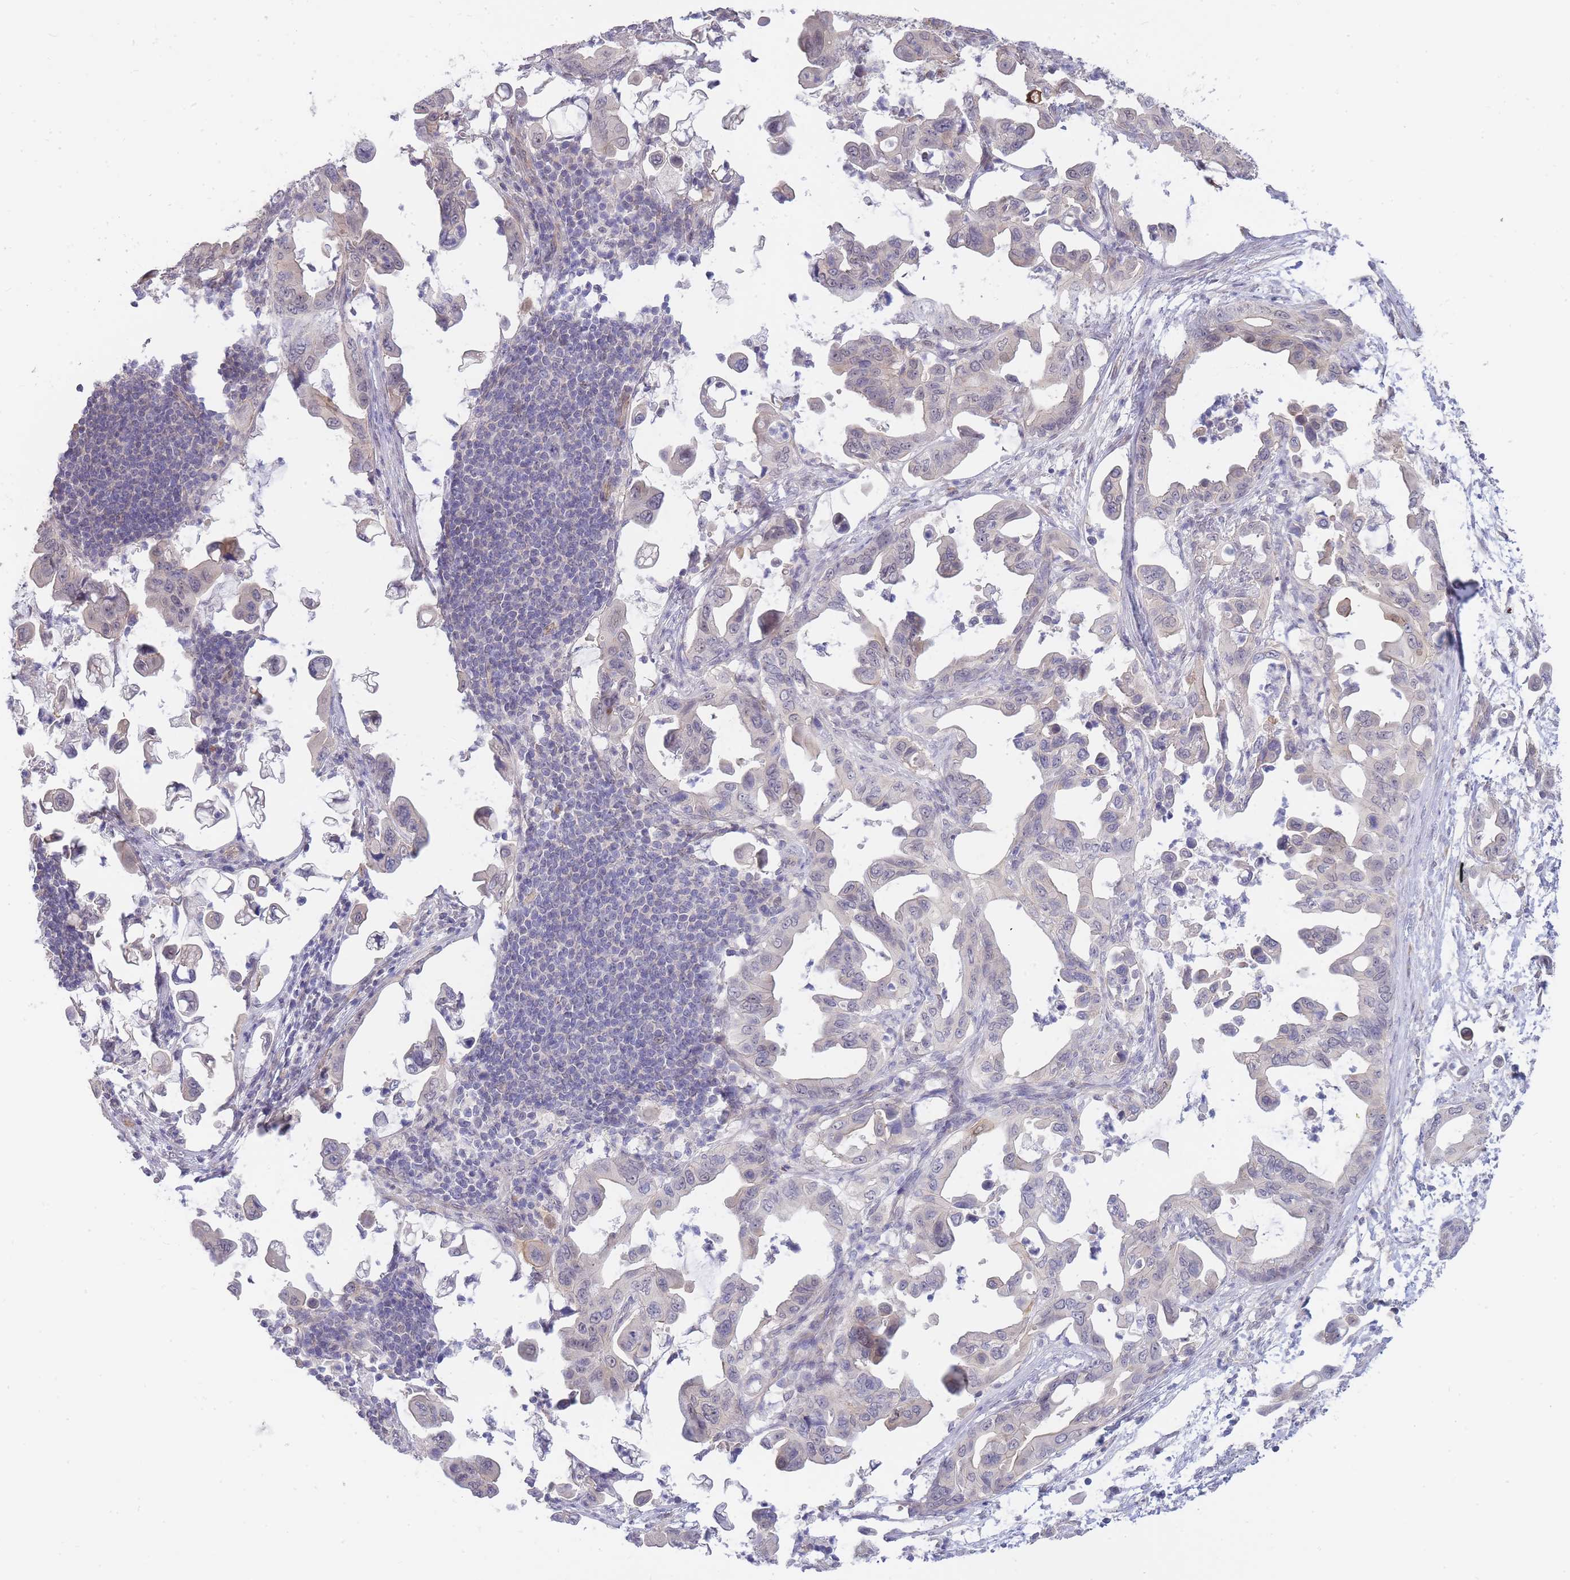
{"staining": {"intensity": "negative", "quantity": "none", "location": "none"}, "tissue": "pancreatic cancer", "cell_type": "Tumor cells", "image_type": "cancer", "snomed": [{"axis": "morphology", "description": "Adenocarcinoma, NOS"}, {"axis": "topography", "description": "Pancreas"}], "caption": "This is an immunohistochemistry (IHC) histopathology image of human pancreatic cancer (adenocarcinoma). There is no expression in tumor cells.", "gene": "C19orf25", "patient": {"sex": "male", "age": 61}}